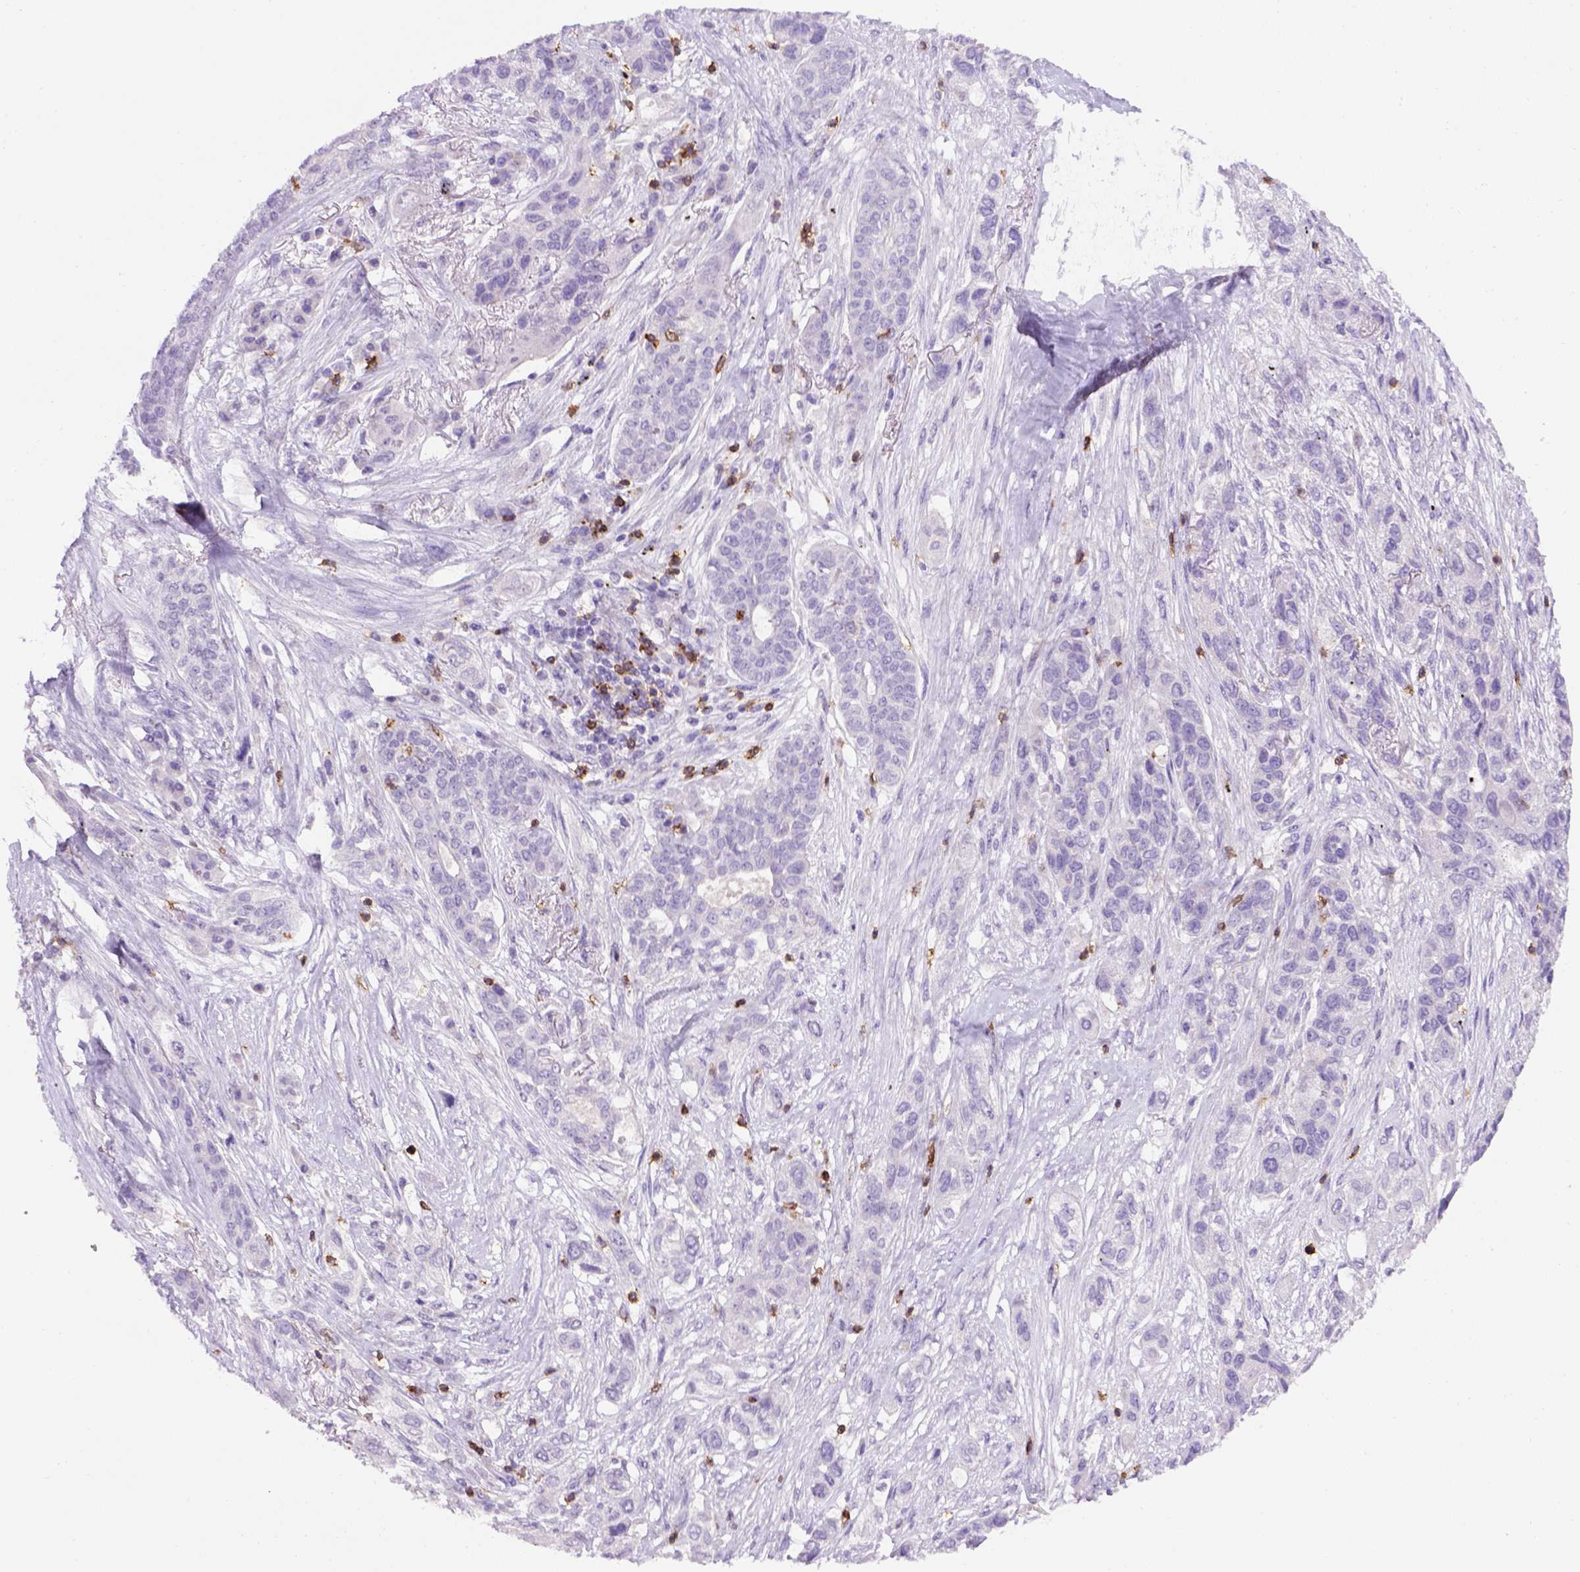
{"staining": {"intensity": "negative", "quantity": "none", "location": "none"}, "tissue": "lung cancer", "cell_type": "Tumor cells", "image_type": "cancer", "snomed": [{"axis": "morphology", "description": "Squamous cell carcinoma, NOS"}, {"axis": "topography", "description": "Lung"}], "caption": "Squamous cell carcinoma (lung) stained for a protein using IHC demonstrates no positivity tumor cells.", "gene": "CD3E", "patient": {"sex": "female", "age": 70}}